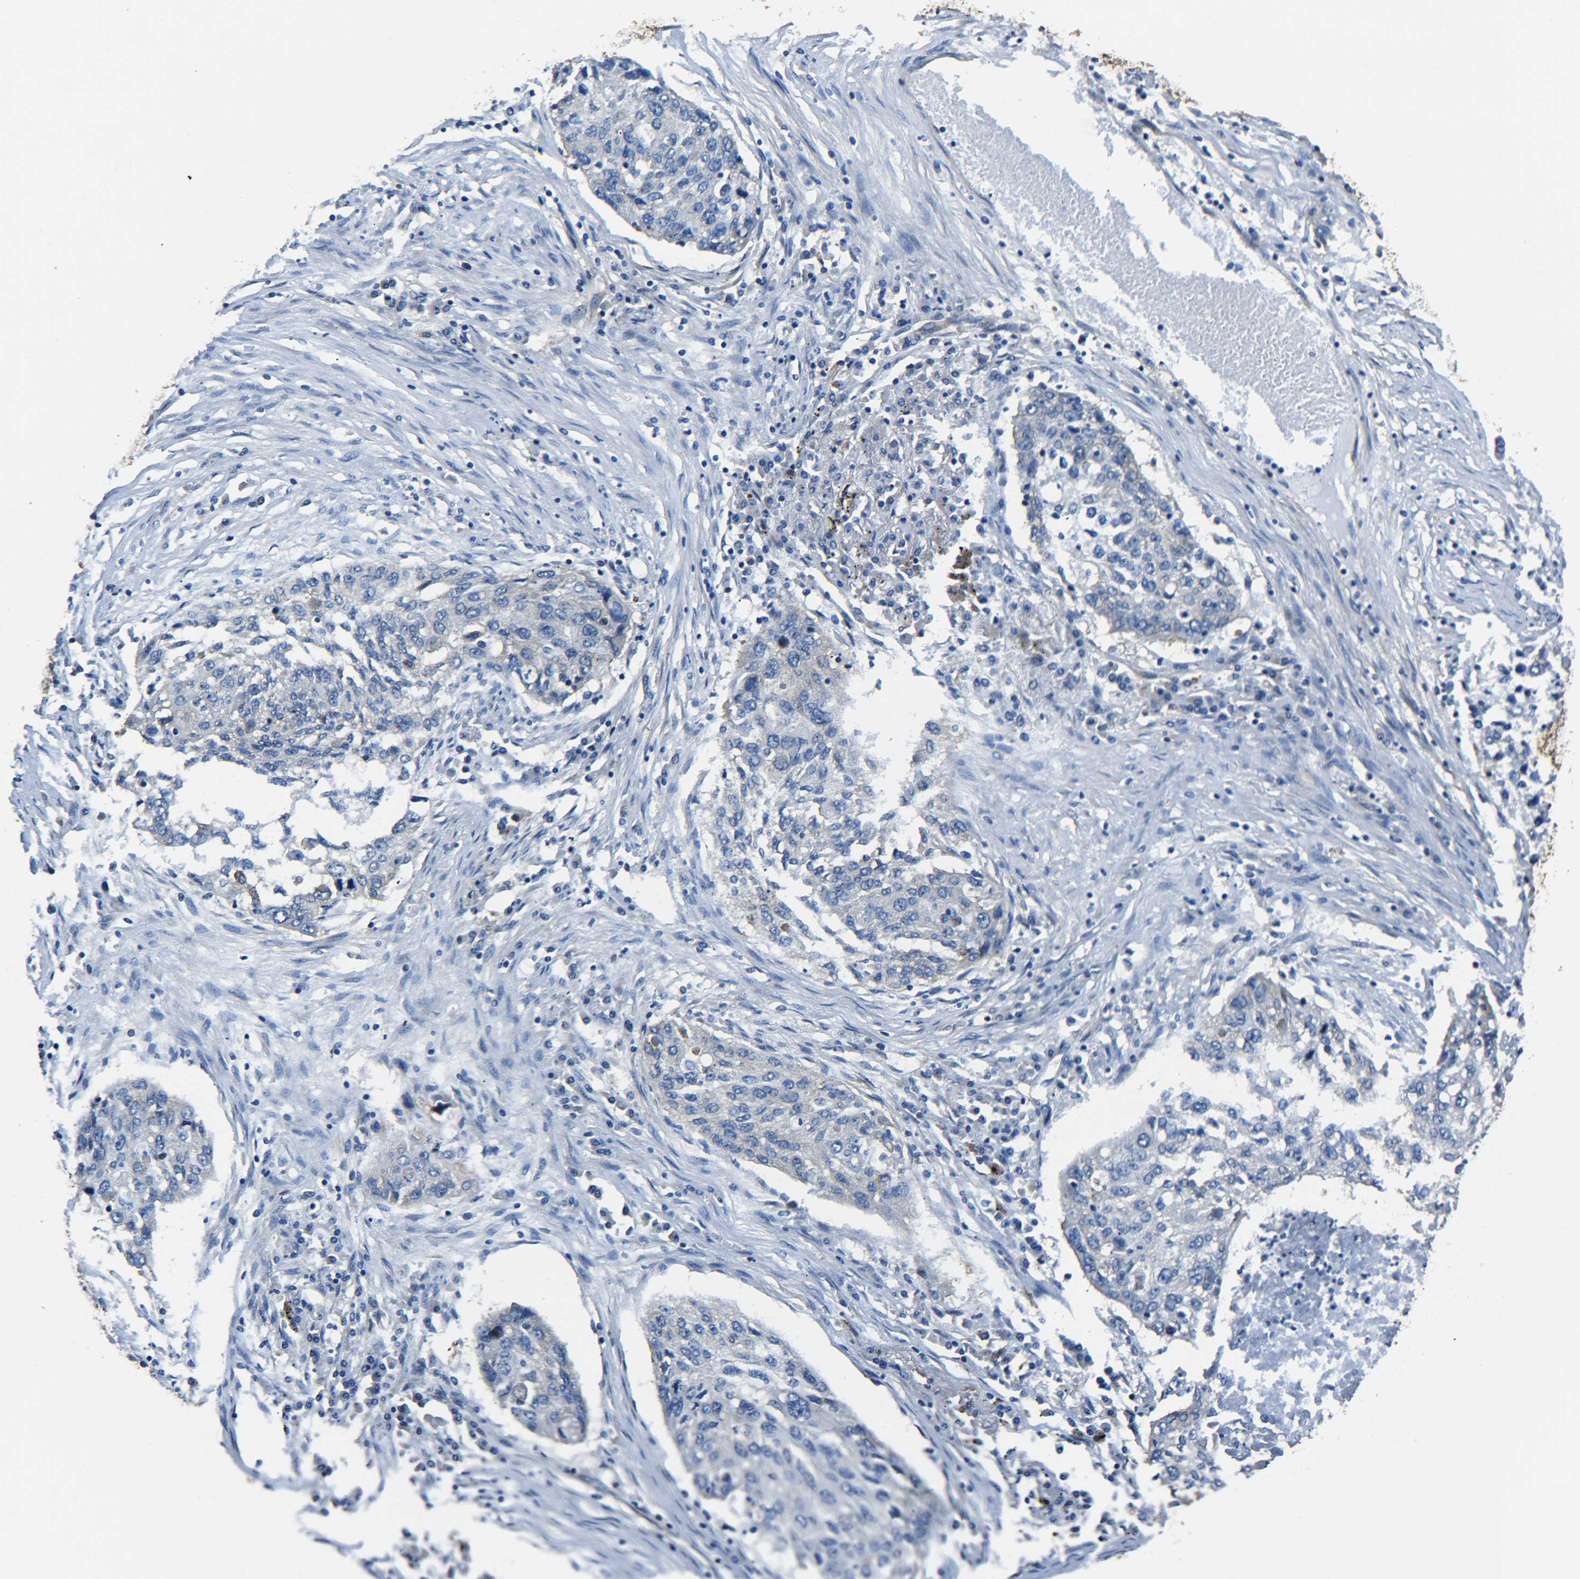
{"staining": {"intensity": "negative", "quantity": "none", "location": "none"}, "tissue": "lung cancer", "cell_type": "Tumor cells", "image_type": "cancer", "snomed": [{"axis": "morphology", "description": "Squamous cell carcinoma, NOS"}, {"axis": "topography", "description": "Lung"}], "caption": "Tumor cells are negative for brown protein staining in squamous cell carcinoma (lung).", "gene": "TUBB", "patient": {"sex": "female", "age": 63}}